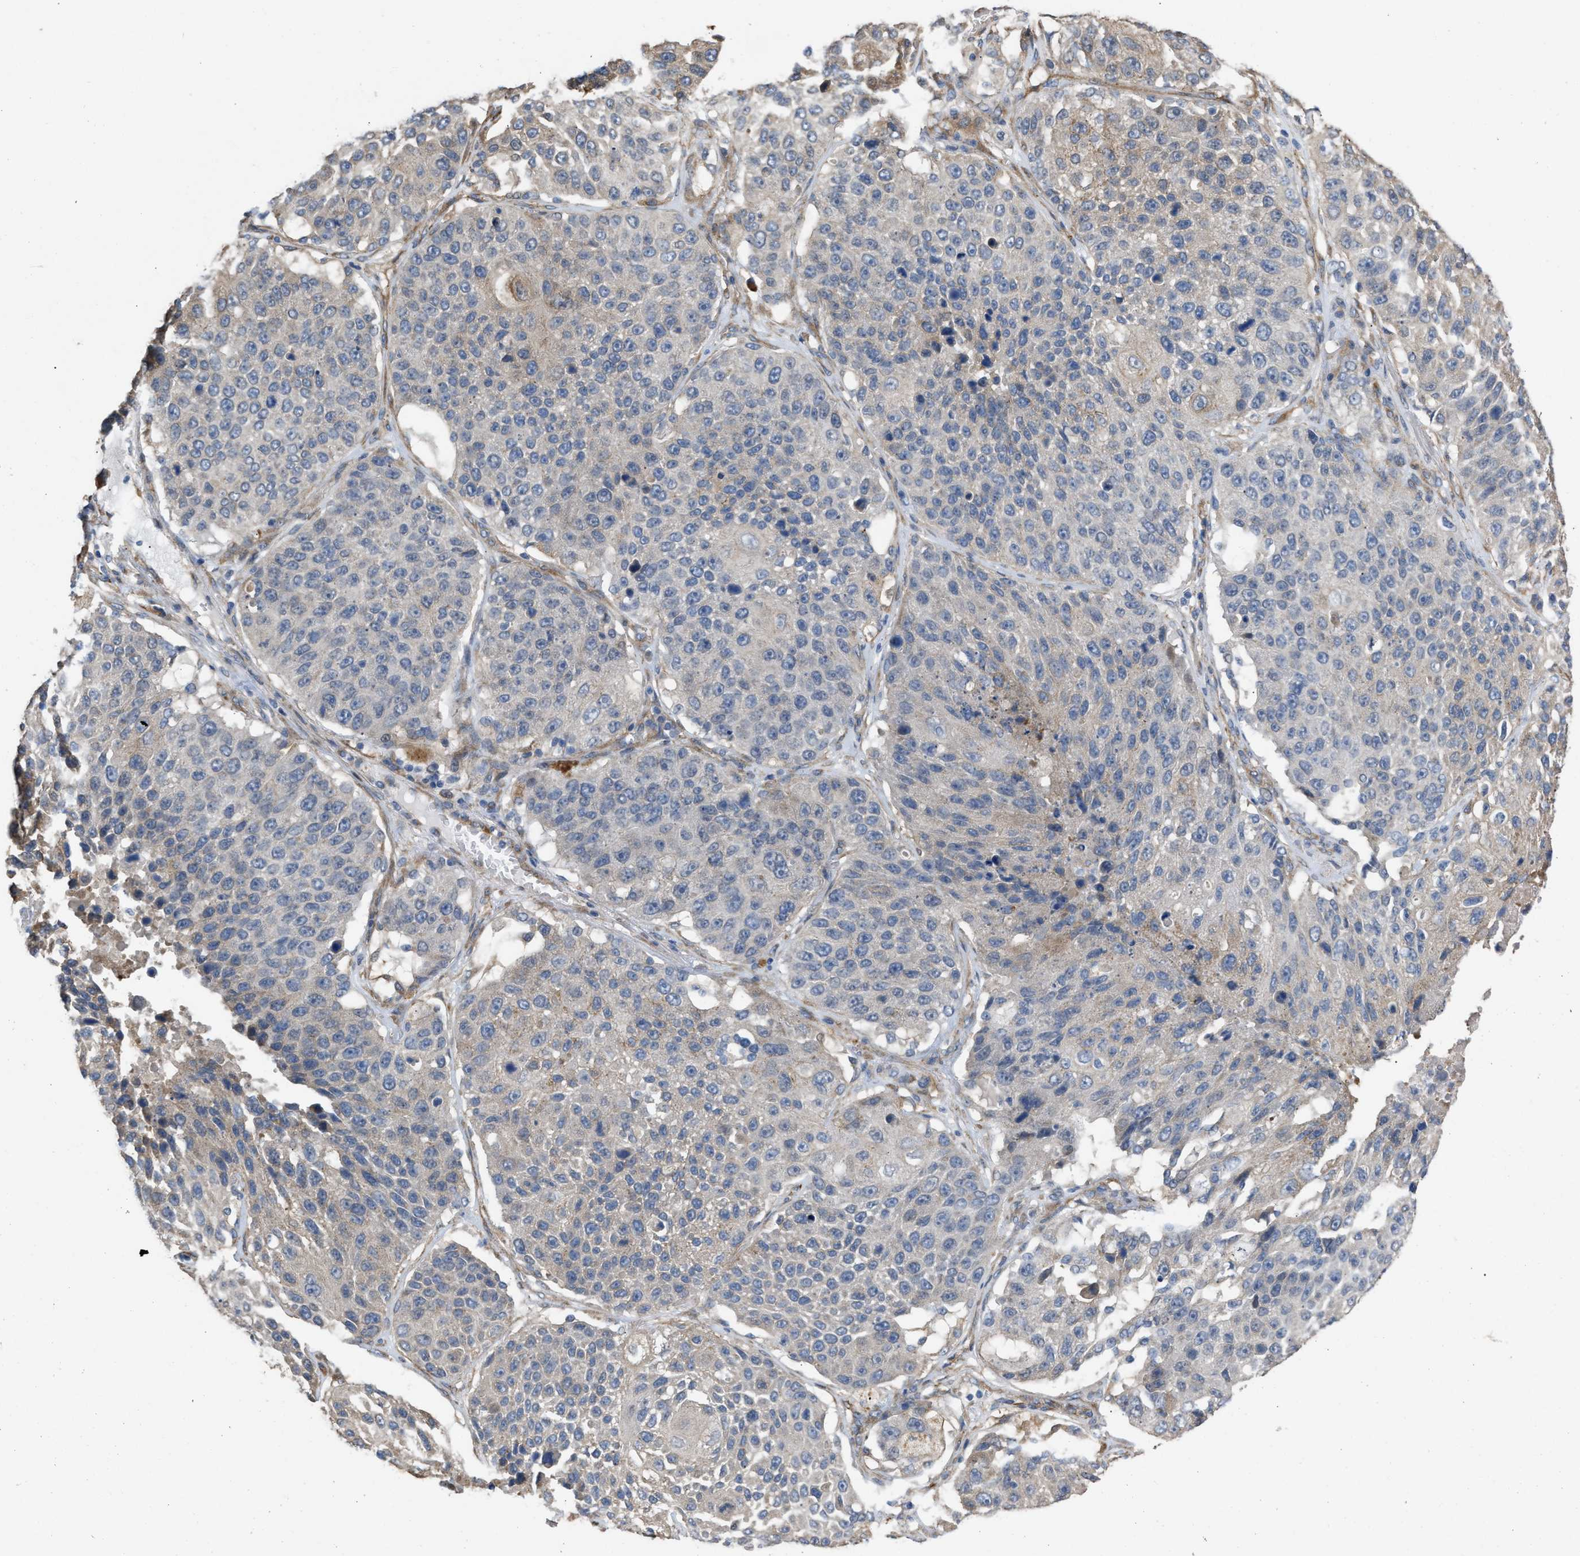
{"staining": {"intensity": "negative", "quantity": "none", "location": "none"}, "tissue": "lung cancer", "cell_type": "Tumor cells", "image_type": "cancer", "snomed": [{"axis": "morphology", "description": "Squamous cell carcinoma, NOS"}, {"axis": "topography", "description": "Lung"}], "caption": "Immunohistochemistry micrograph of neoplastic tissue: lung cancer (squamous cell carcinoma) stained with DAB (3,3'-diaminobenzidine) reveals no significant protein positivity in tumor cells. (DAB (3,3'-diaminobenzidine) immunohistochemistry with hematoxylin counter stain).", "gene": "SLC4A11", "patient": {"sex": "male", "age": 61}}